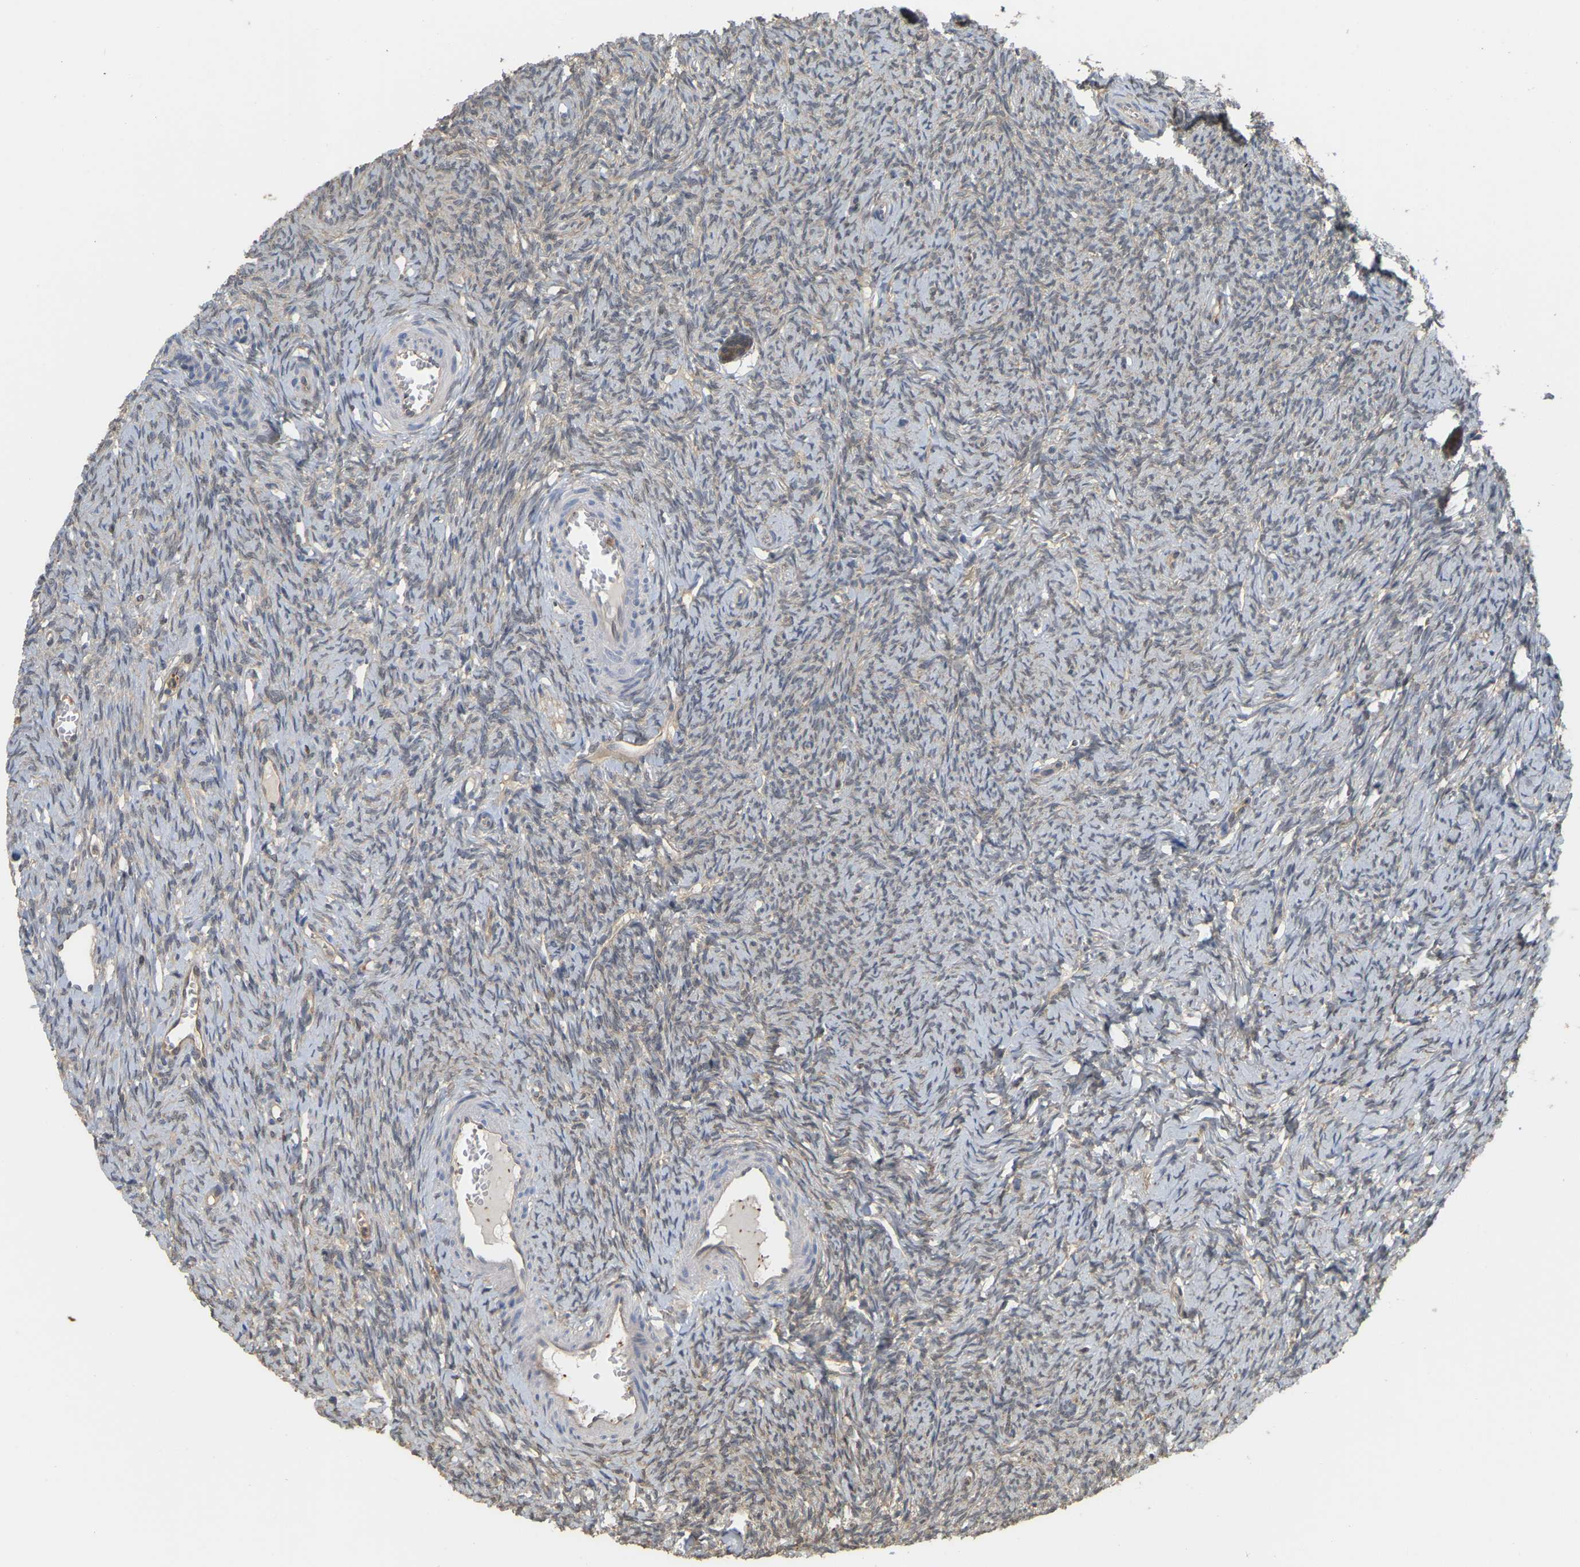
{"staining": {"intensity": "weak", "quantity": ">75%", "location": "cytoplasmic/membranous"}, "tissue": "ovary", "cell_type": "Follicle cells", "image_type": "normal", "snomed": [{"axis": "morphology", "description": "Normal tissue, NOS"}, {"axis": "topography", "description": "Ovary"}], "caption": "Immunohistochemistry (IHC) histopathology image of normal human ovary stained for a protein (brown), which exhibits low levels of weak cytoplasmic/membranous expression in about >75% of follicle cells.", "gene": "MTPN", "patient": {"sex": "female", "age": 33}}